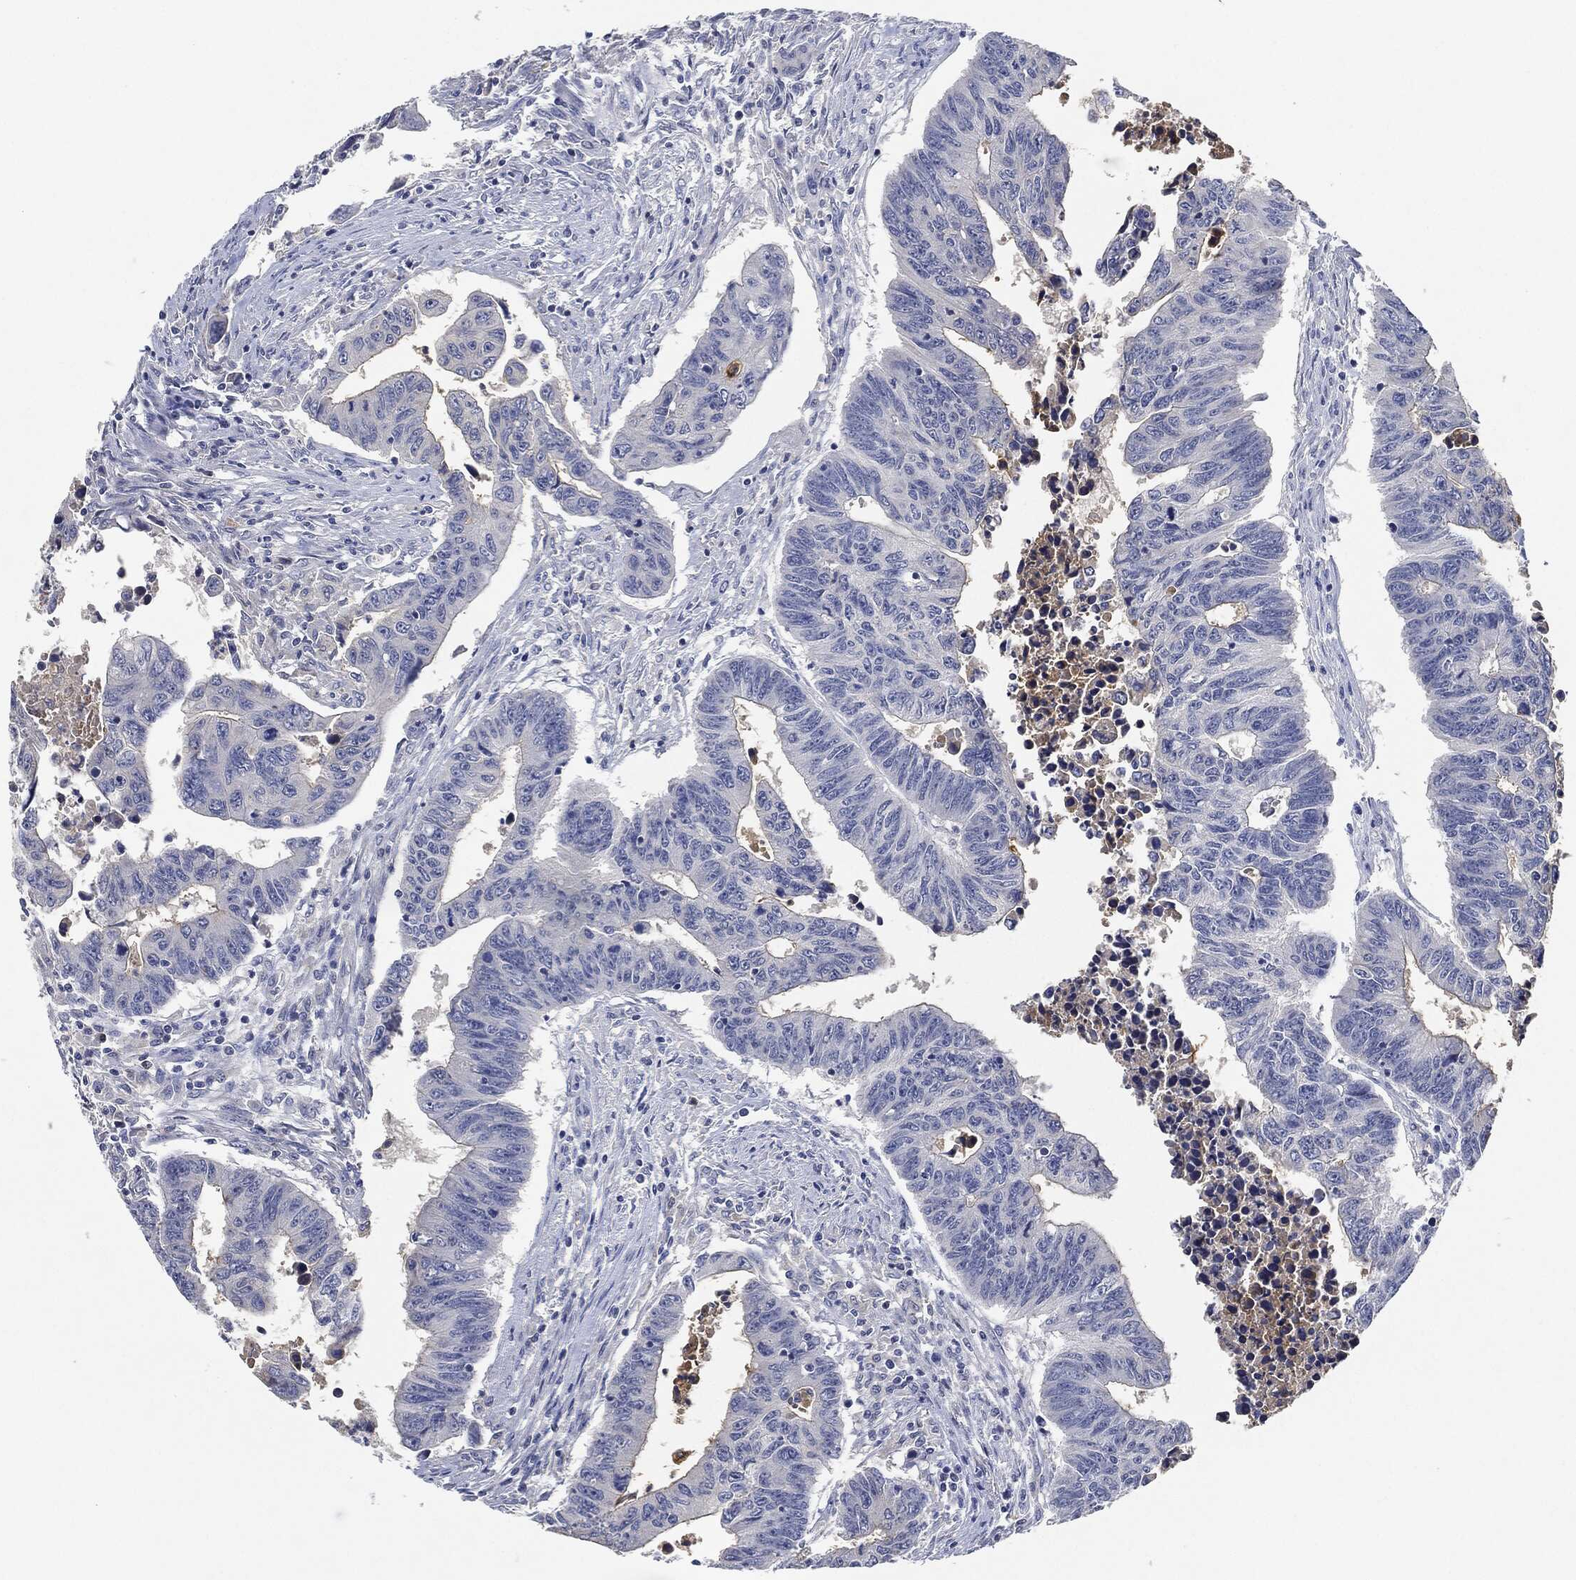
{"staining": {"intensity": "negative", "quantity": "none", "location": "none"}, "tissue": "colorectal cancer", "cell_type": "Tumor cells", "image_type": "cancer", "snomed": [{"axis": "morphology", "description": "Adenocarcinoma, NOS"}, {"axis": "topography", "description": "Rectum"}], "caption": "This is an immunohistochemistry (IHC) image of human colorectal cancer. There is no expression in tumor cells.", "gene": "NTRK1", "patient": {"sex": "female", "age": 85}}